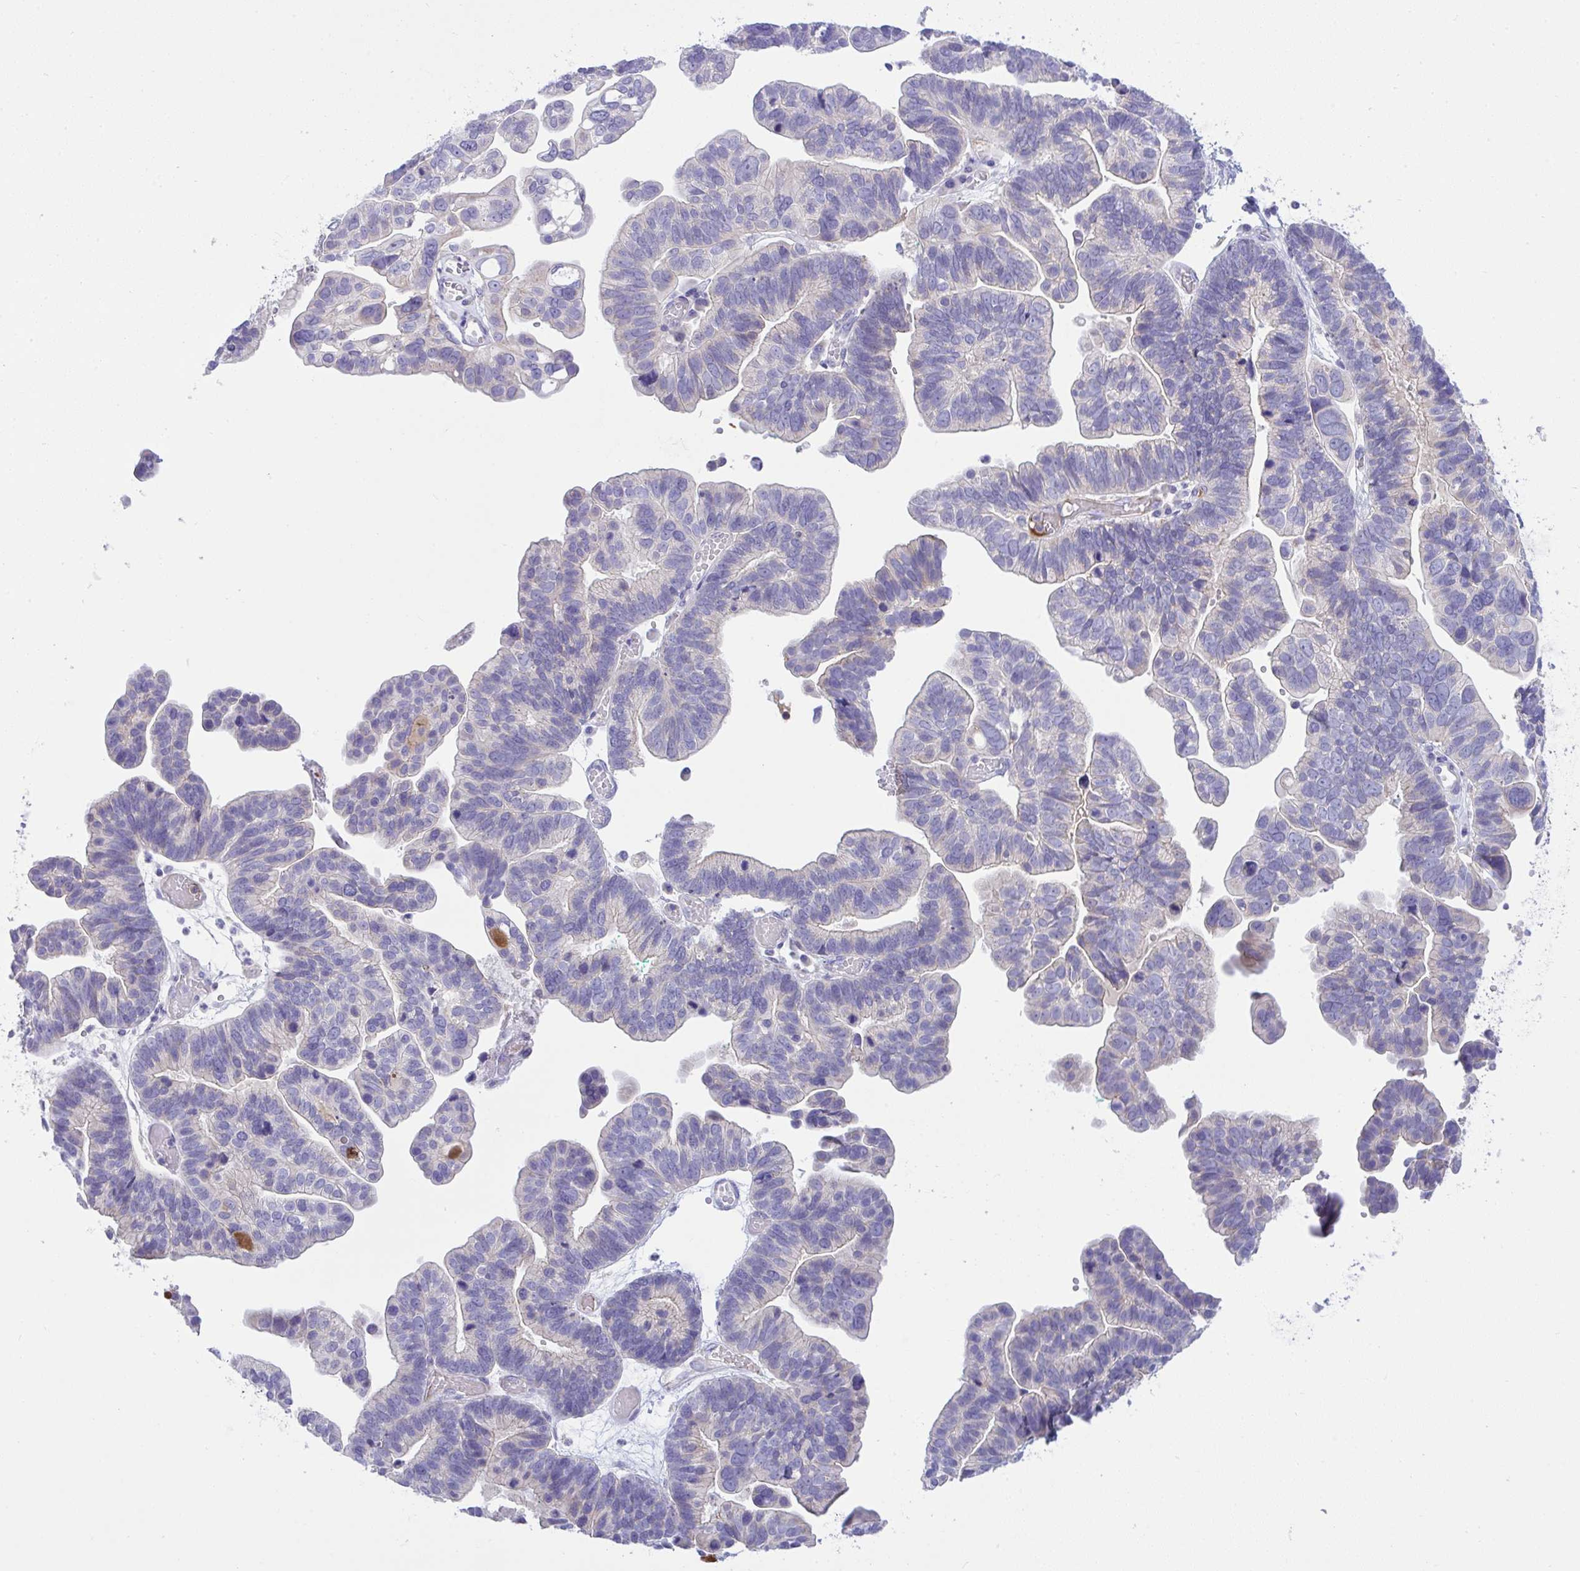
{"staining": {"intensity": "negative", "quantity": "none", "location": "none"}, "tissue": "ovarian cancer", "cell_type": "Tumor cells", "image_type": "cancer", "snomed": [{"axis": "morphology", "description": "Cystadenocarcinoma, serous, NOS"}, {"axis": "topography", "description": "Ovary"}], "caption": "Immunohistochemistry (IHC) of ovarian serous cystadenocarcinoma reveals no staining in tumor cells.", "gene": "PLA2G12B", "patient": {"sex": "female", "age": 56}}